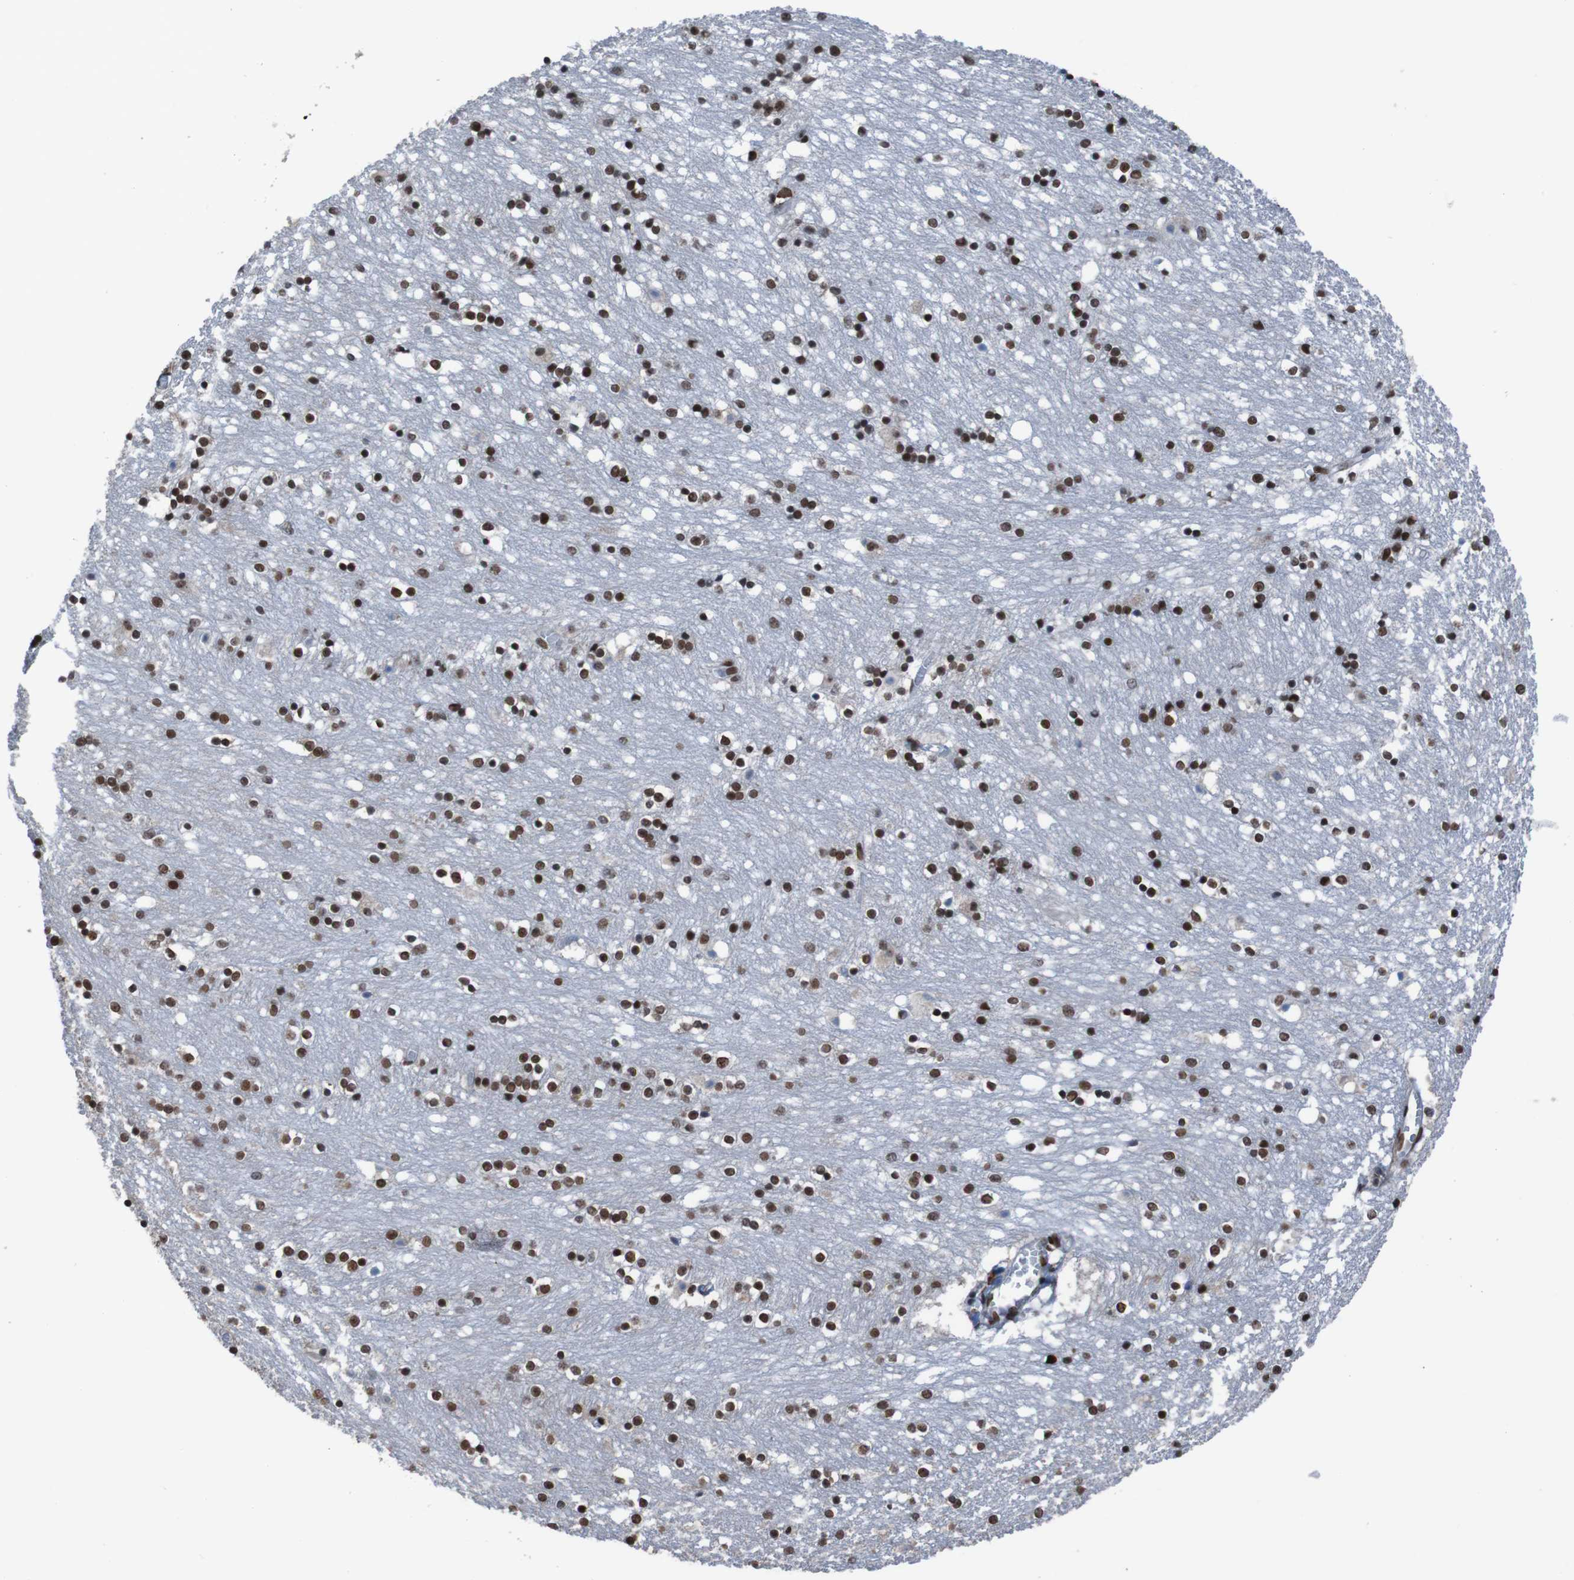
{"staining": {"intensity": "strong", "quantity": ">75%", "location": "nuclear"}, "tissue": "caudate", "cell_type": "Glial cells", "image_type": "normal", "snomed": [{"axis": "morphology", "description": "Normal tissue, NOS"}, {"axis": "topography", "description": "Lateral ventricle wall"}], "caption": "An immunohistochemistry (IHC) image of unremarkable tissue is shown. Protein staining in brown labels strong nuclear positivity in caudate within glial cells.", "gene": "PHF2", "patient": {"sex": "female", "age": 54}}